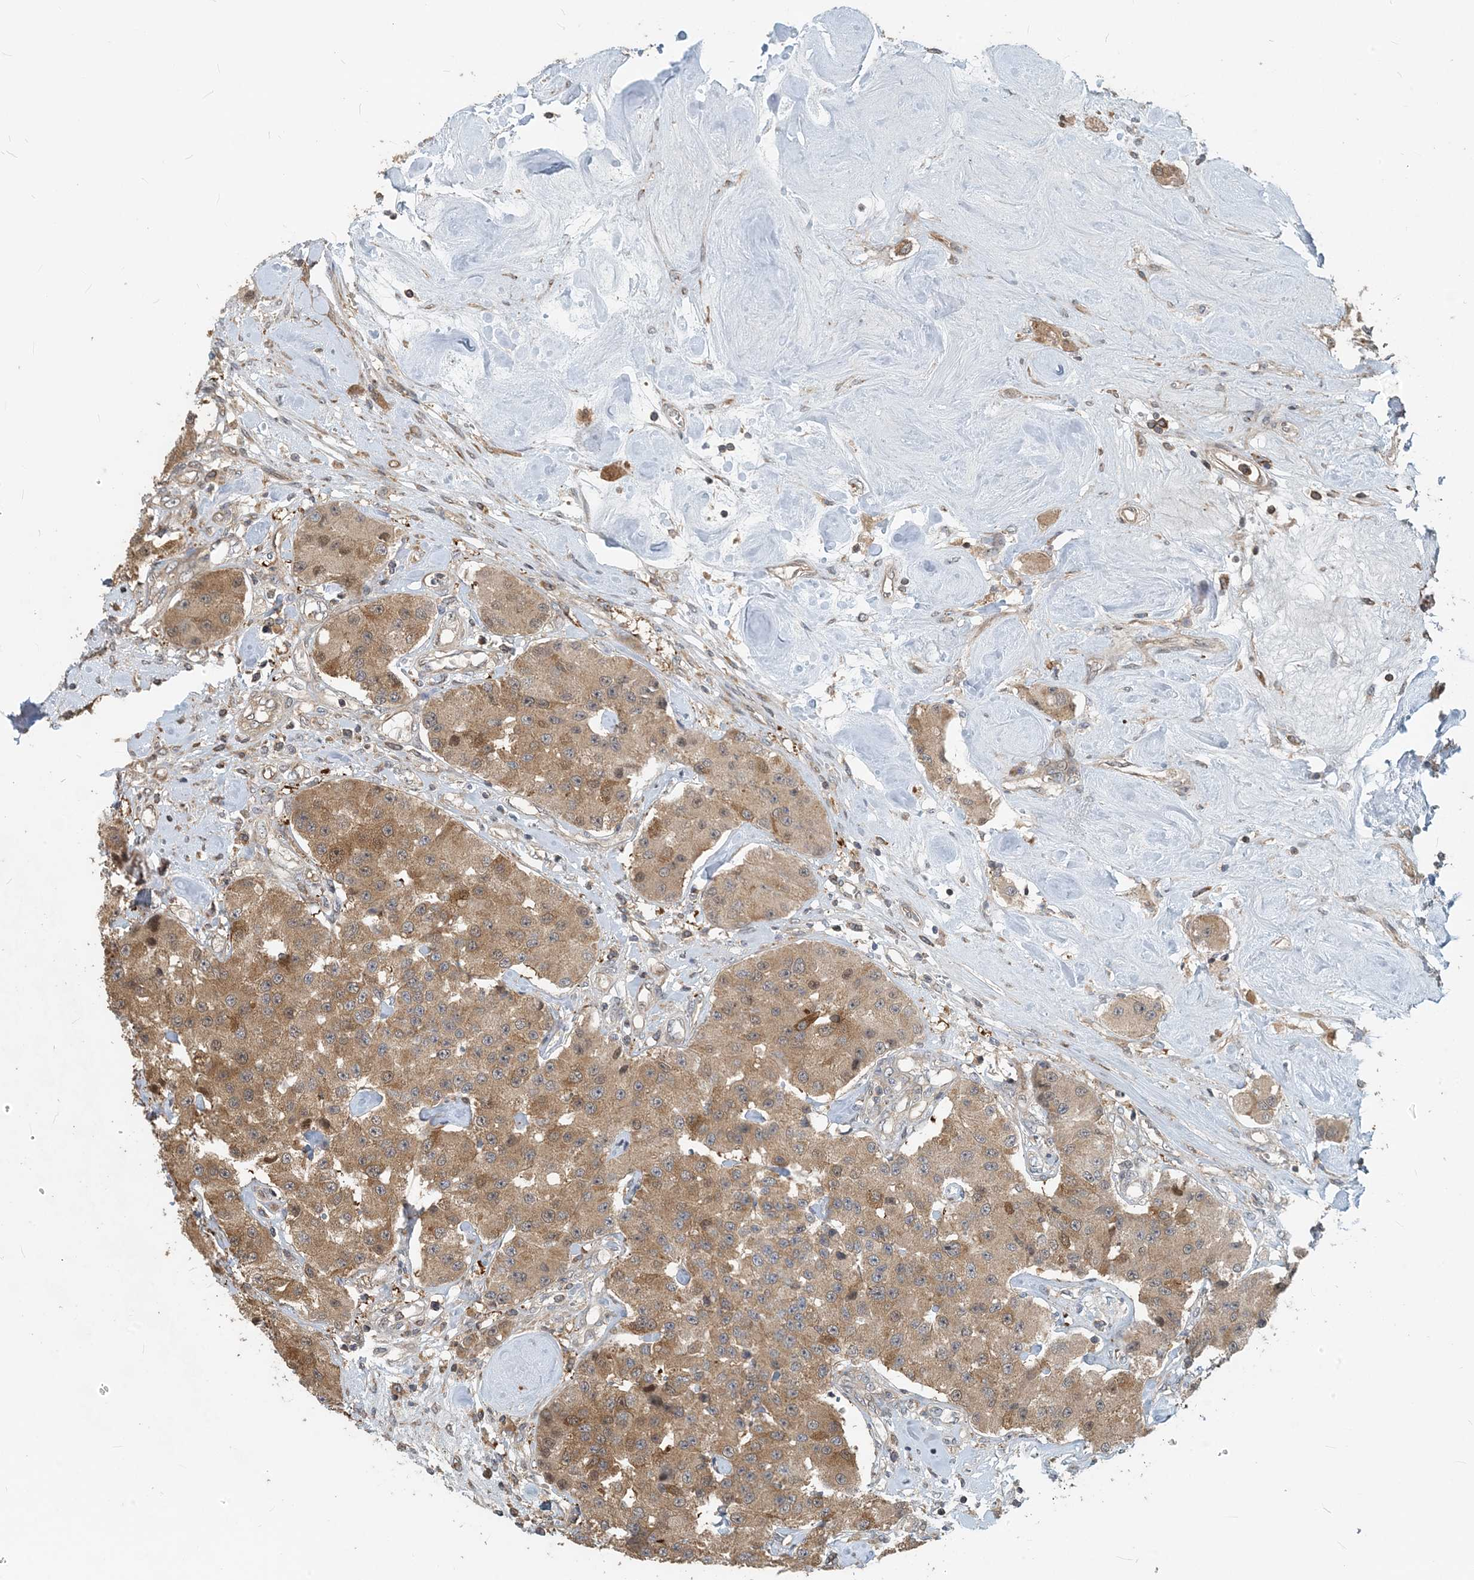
{"staining": {"intensity": "moderate", "quantity": ">75%", "location": "cytoplasmic/membranous"}, "tissue": "carcinoid", "cell_type": "Tumor cells", "image_type": "cancer", "snomed": [{"axis": "morphology", "description": "Carcinoid, malignant, NOS"}, {"axis": "topography", "description": "Pancreas"}], "caption": "Human carcinoid stained with a protein marker exhibits moderate staining in tumor cells.", "gene": "ZBTB3", "patient": {"sex": "male", "age": 41}}